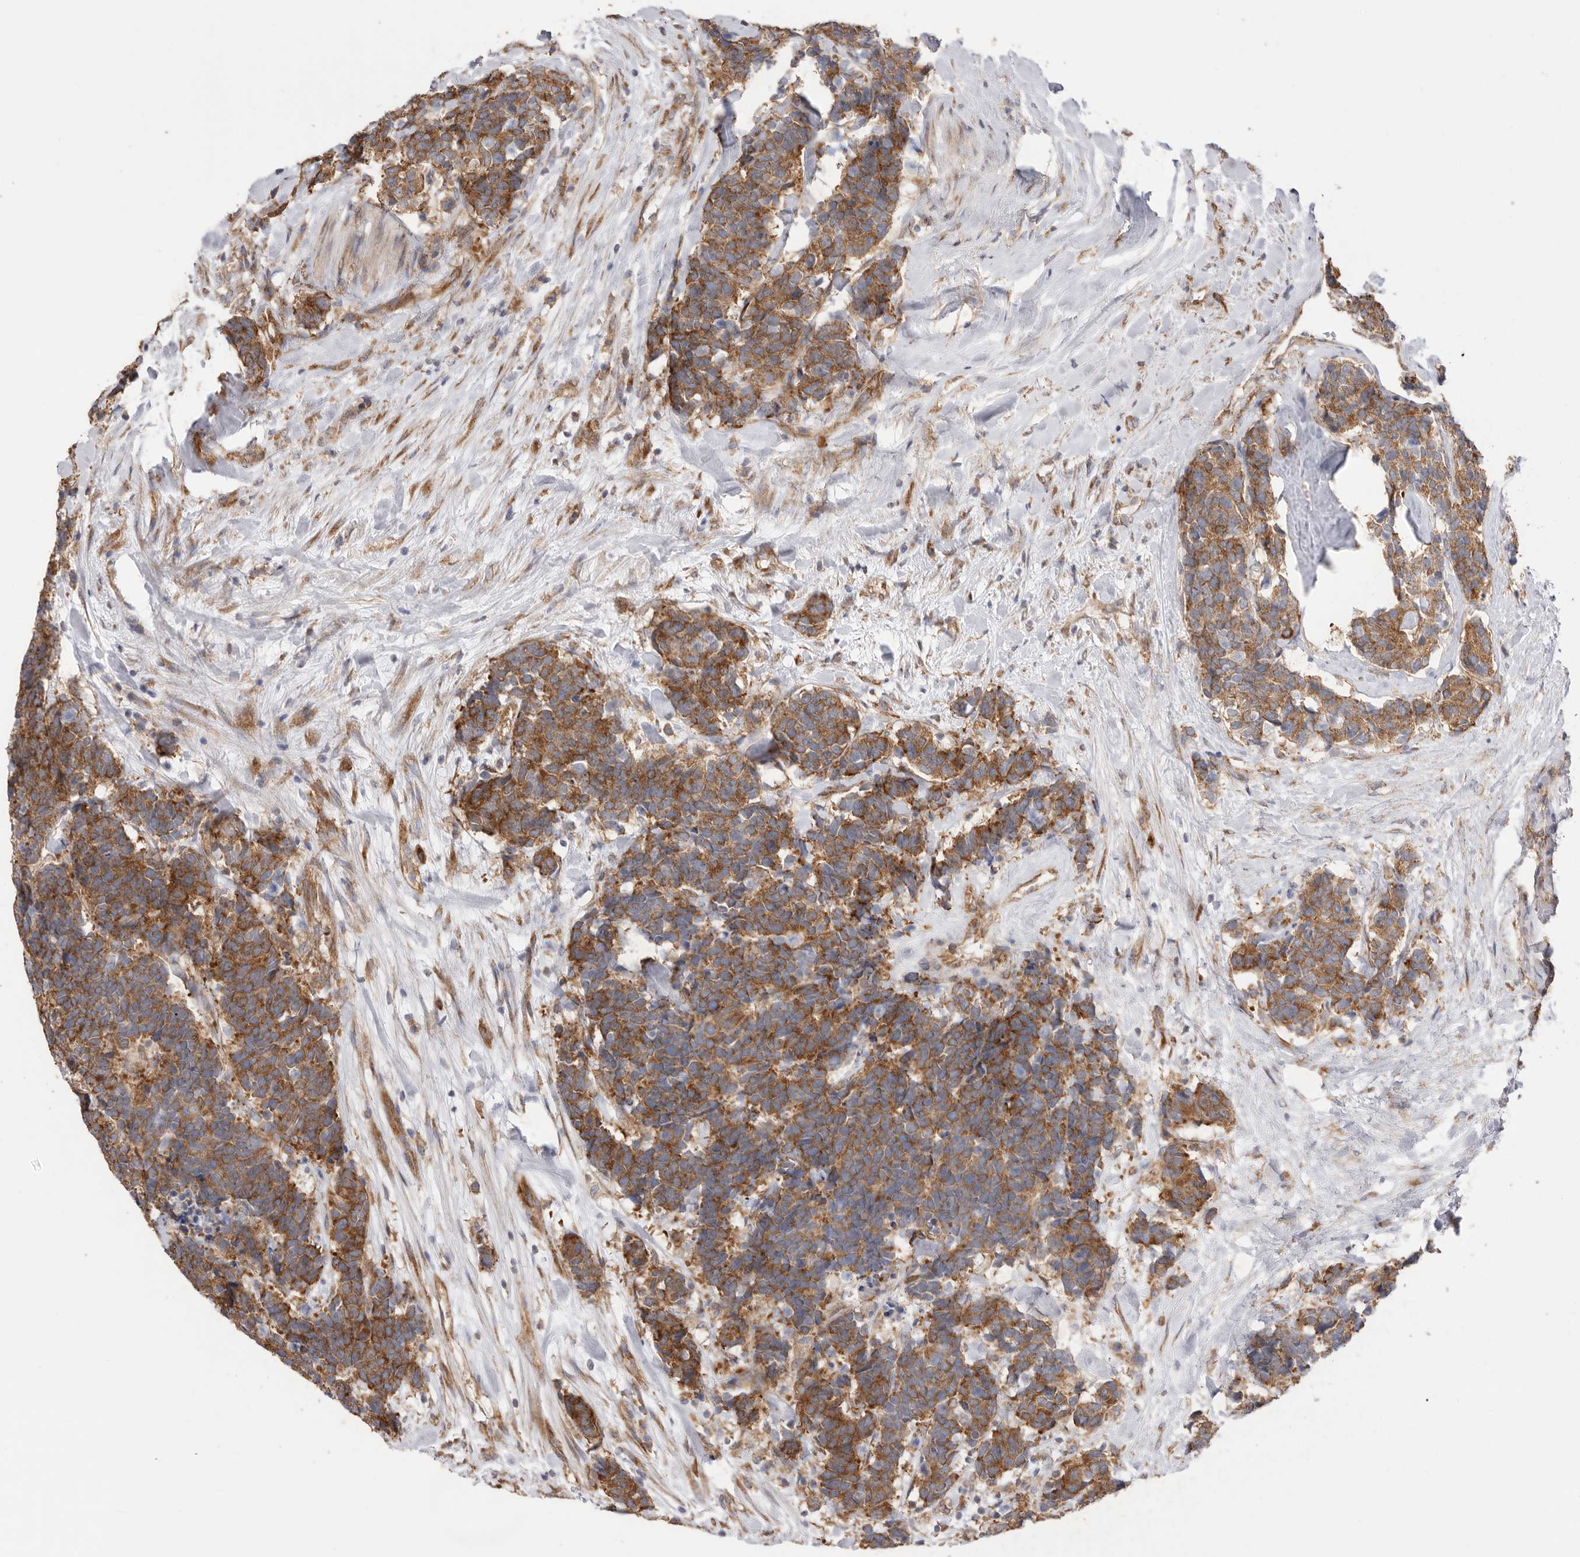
{"staining": {"intensity": "moderate", "quantity": ">75%", "location": "cytoplasmic/membranous"}, "tissue": "carcinoid", "cell_type": "Tumor cells", "image_type": "cancer", "snomed": [{"axis": "morphology", "description": "Carcinoma, NOS"}, {"axis": "morphology", "description": "Carcinoid, malignant, NOS"}, {"axis": "topography", "description": "Urinary bladder"}], "caption": "Tumor cells reveal medium levels of moderate cytoplasmic/membranous positivity in about >75% of cells in carcinoma.", "gene": "SERBP1", "patient": {"sex": "male", "age": 57}}